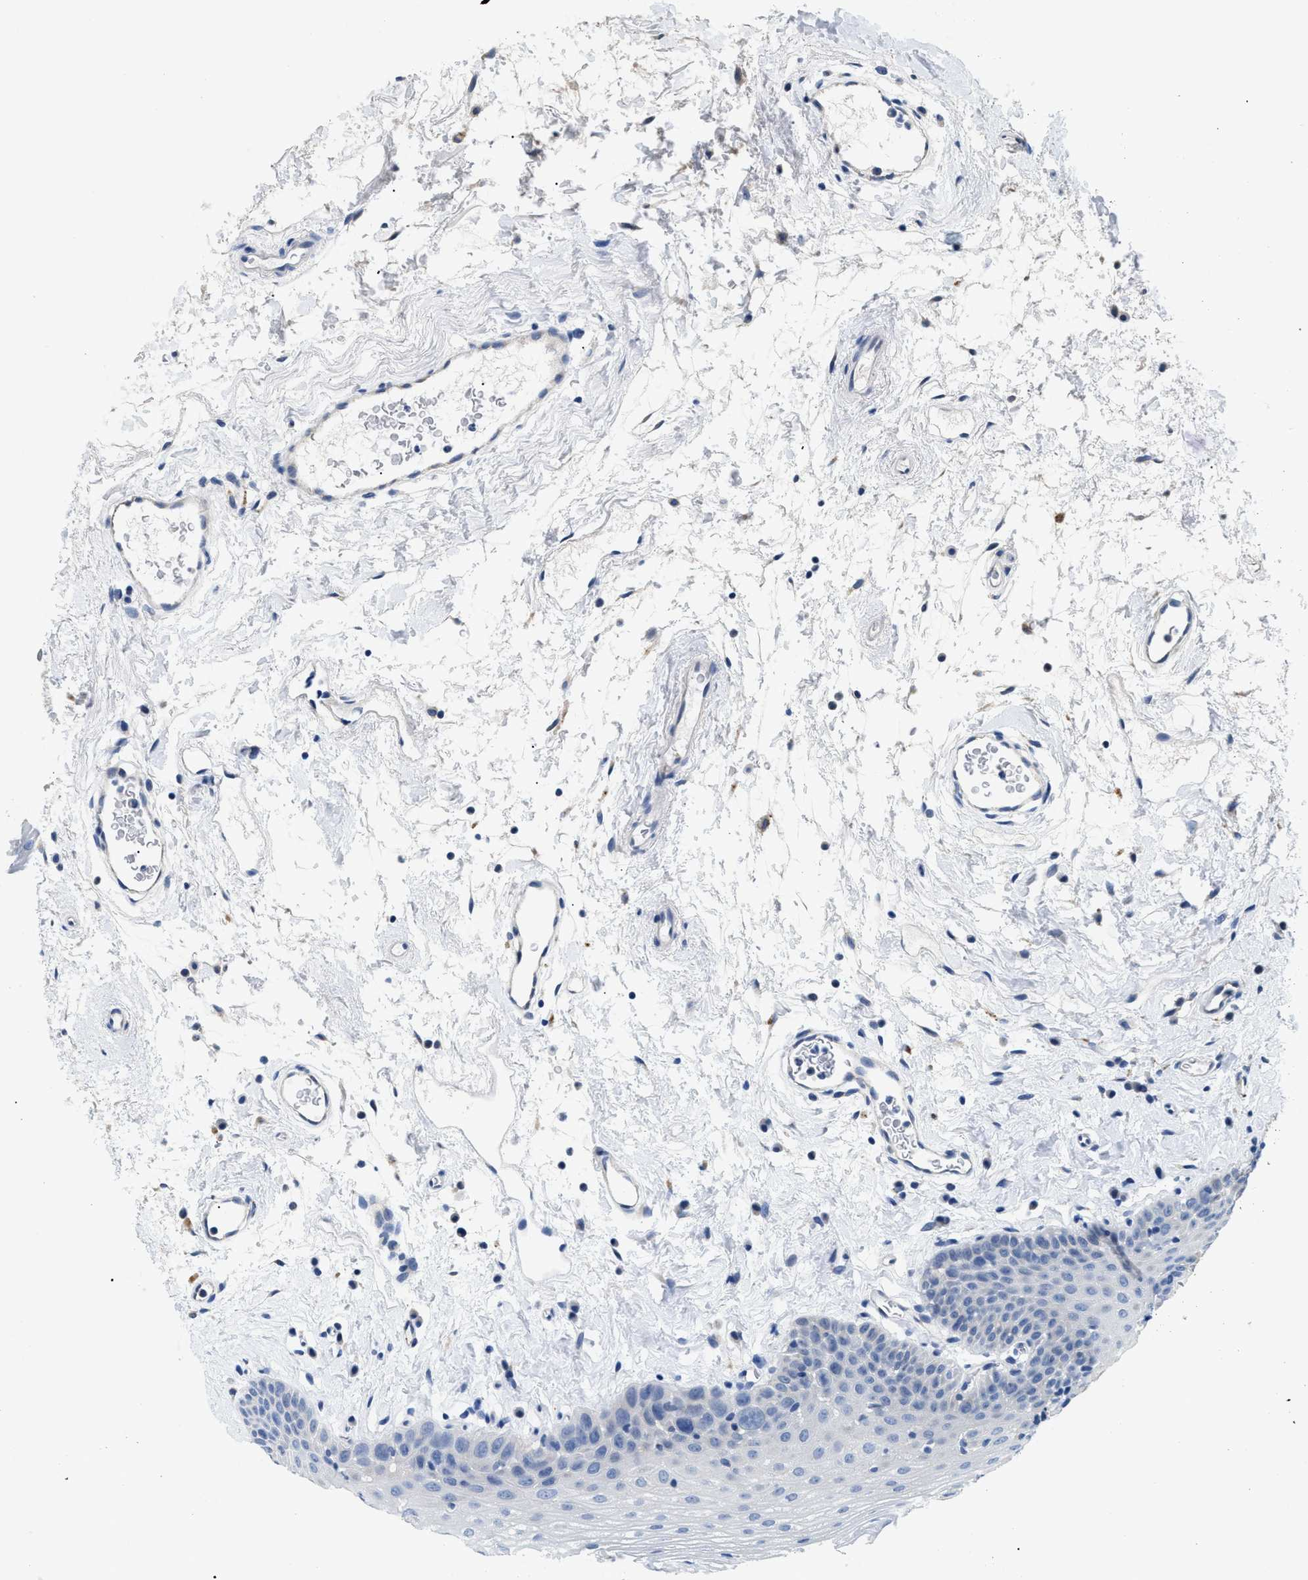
{"staining": {"intensity": "negative", "quantity": "none", "location": "none"}, "tissue": "oral mucosa", "cell_type": "Squamous epithelial cells", "image_type": "normal", "snomed": [{"axis": "morphology", "description": "Normal tissue, NOS"}, {"axis": "topography", "description": "Oral tissue"}], "caption": "This is an immunohistochemistry image of benign oral mucosa. There is no positivity in squamous epithelial cells.", "gene": "APOBEC2", "patient": {"sex": "male", "age": 66}}